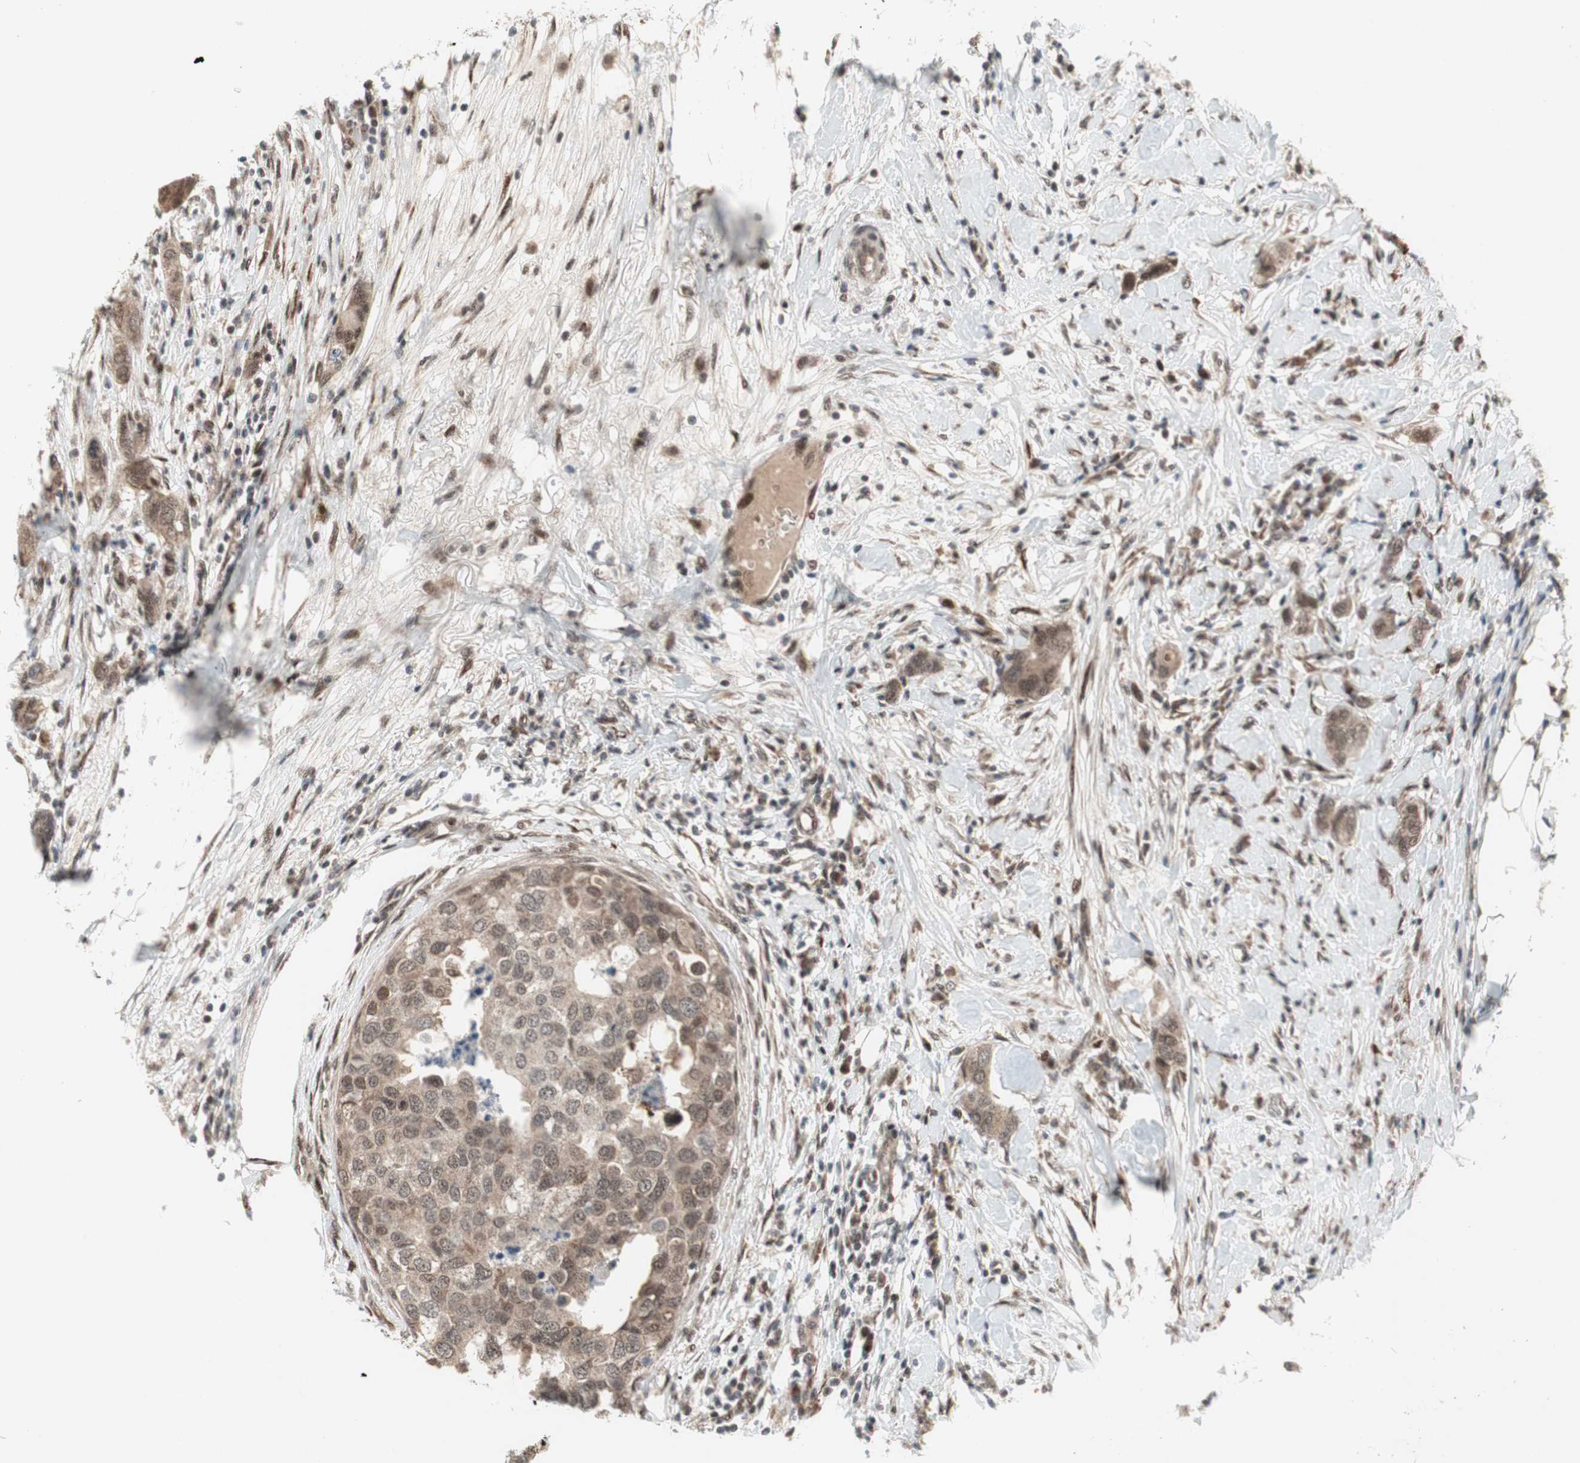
{"staining": {"intensity": "weak", "quantity": ">75%", "location": "cytoplasmic/membranous,nuclear"}, "tissue": "breast cancer", "cell_type": "Tumor cells", "image_type": "cancer", "snomed": [{"axis": "morphology", "description": "Duct carcinoma"}, {"axis": "topography", "description": "Breast"}], "caption": "Immunohistochemical staining of human infiltrating ductal carcinoma (breast) displays low levels of weak cytoplasmic/membranous and nuclear staining in approximately >75% of tumor cells. The staining was performed using DAB (3,3'-diaminobenzidine) to visualize the protein expression in brown, while the nuclei were stained in blue with hematoxylin (Magnification: 20x).", "gene": "TCF12", "patient": {"sex": "female", "age": 50}}